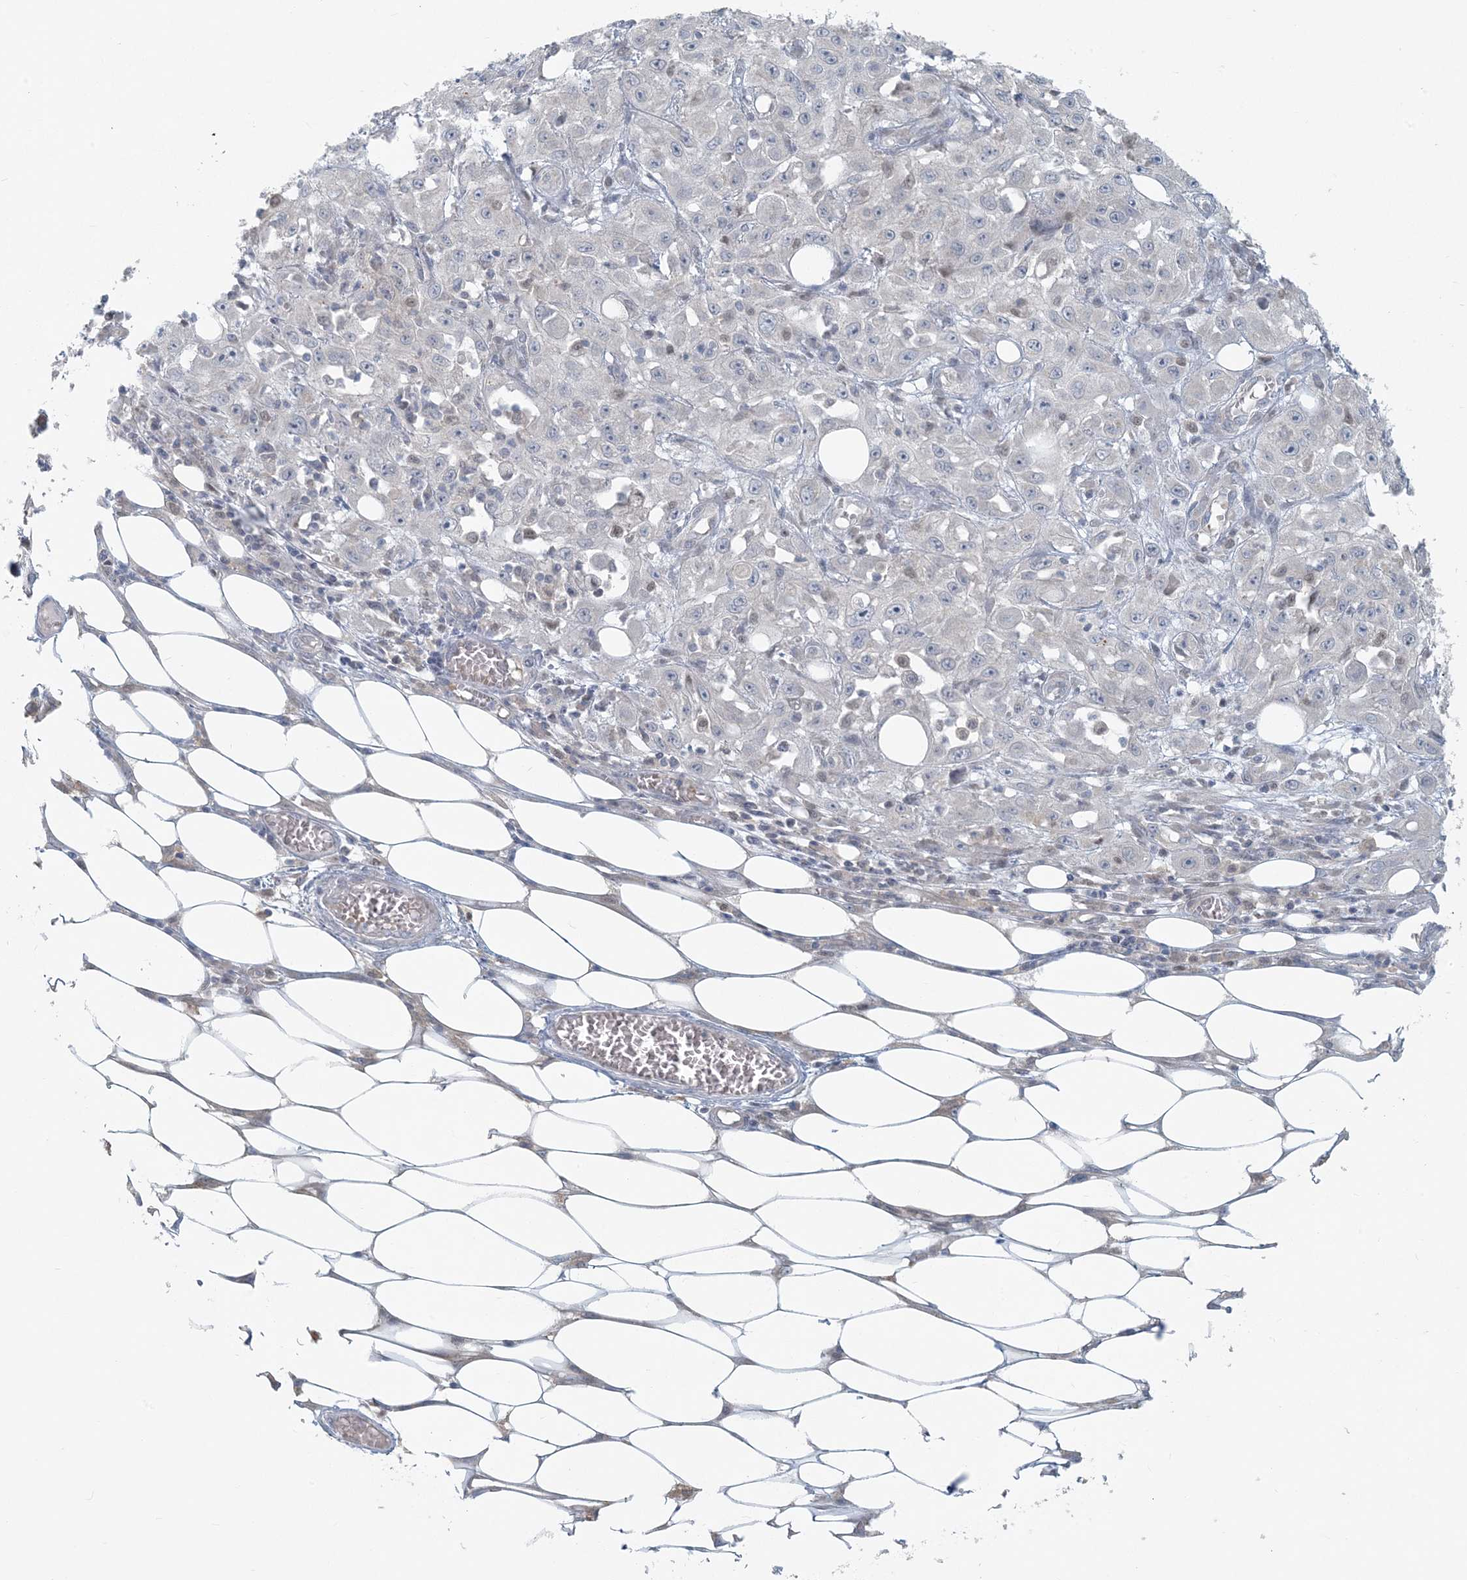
{"staining": {"intensity": "negative", "quantity": "none", "location": "none"}, "tissue": "skin cancer", "cell_type": "Tumor cells", "image_type": "cancer", "snomed": [{"axis": "morphology", "description": "Squamous cell carcinoma, NOS"}, {"axis": "morphology", "description": "Squamous cell carcinoma, metastatic, NOS"}, {"axis": "topography", "description": "Skin"}, {"axis": "topography", "description": "Lymph node"}], "caption": "An immunohistochemistry photomicrograph of skin metastatic squamous cell carcinoma is shown. There is no staining in tumor cells of skin metastatic squamous cell carcinoma. (Stains: DAB (3,3'-diaminobenzidine) immunohistochemistry (IHC) with hematoxylin counter stain, Microscopy: brightfield microscopy at high magnification).", "gene": "CTDNEP1", "patient": {"sex": "male", "age": 75}}